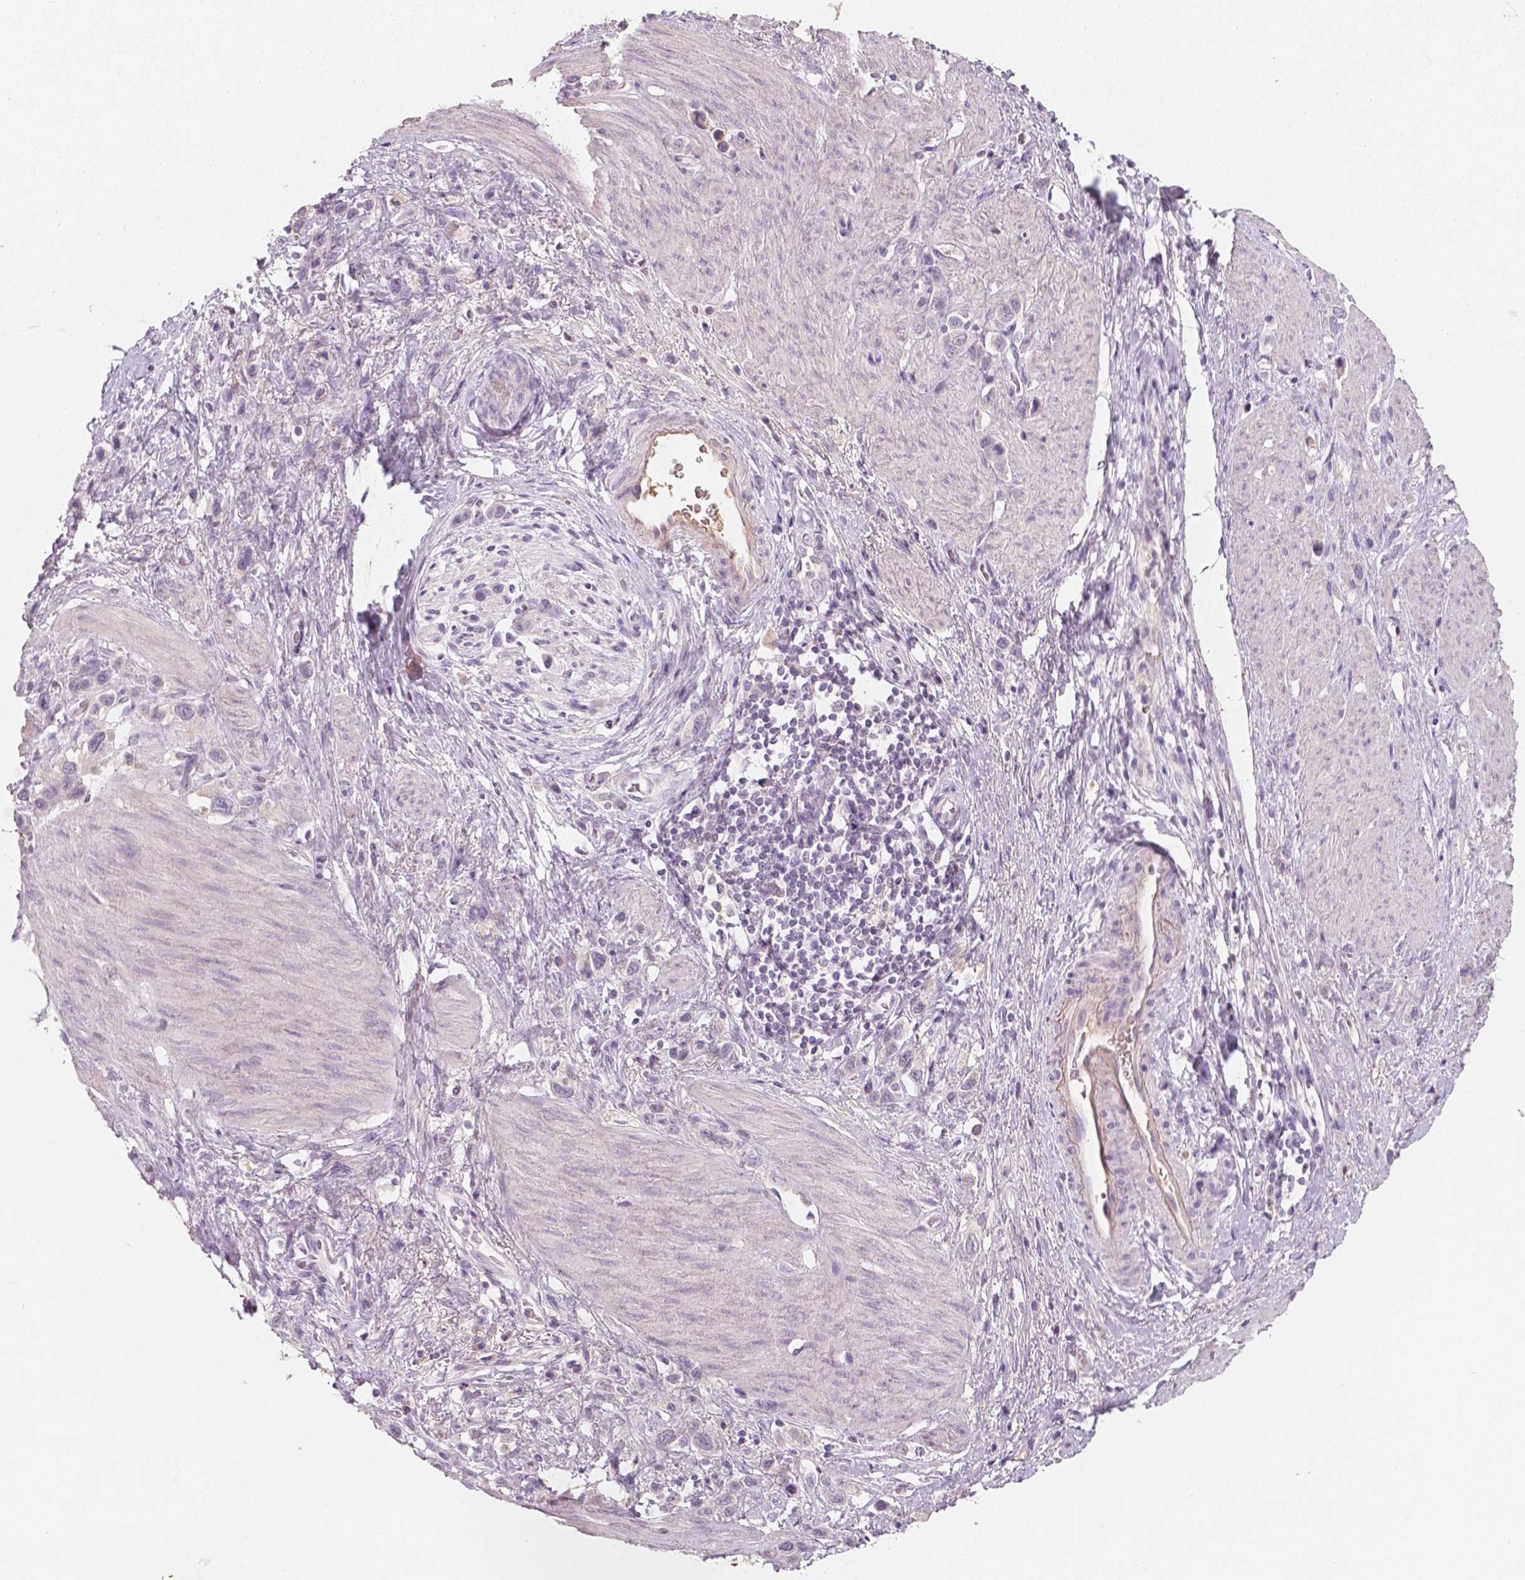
{"staining": {"intensity": "negative", "quantity": "none", "location": "none"}, "tissue": "stomach cancer", "cell_type": "Tumor cells", "image_type": "cancer", "snomed": [{"axis": "morphology", "description": "Adenocarcinoma, NOS"}, {"axis": "topography", "description": "Stomach"}], "caption": "This is an immunohistochemistry micrograph of stomach cancer (adenocarcinoma). There is no staining in tumor cells.", "gene": "APOA4", "patient": {"sex": "female", "age": 65}}